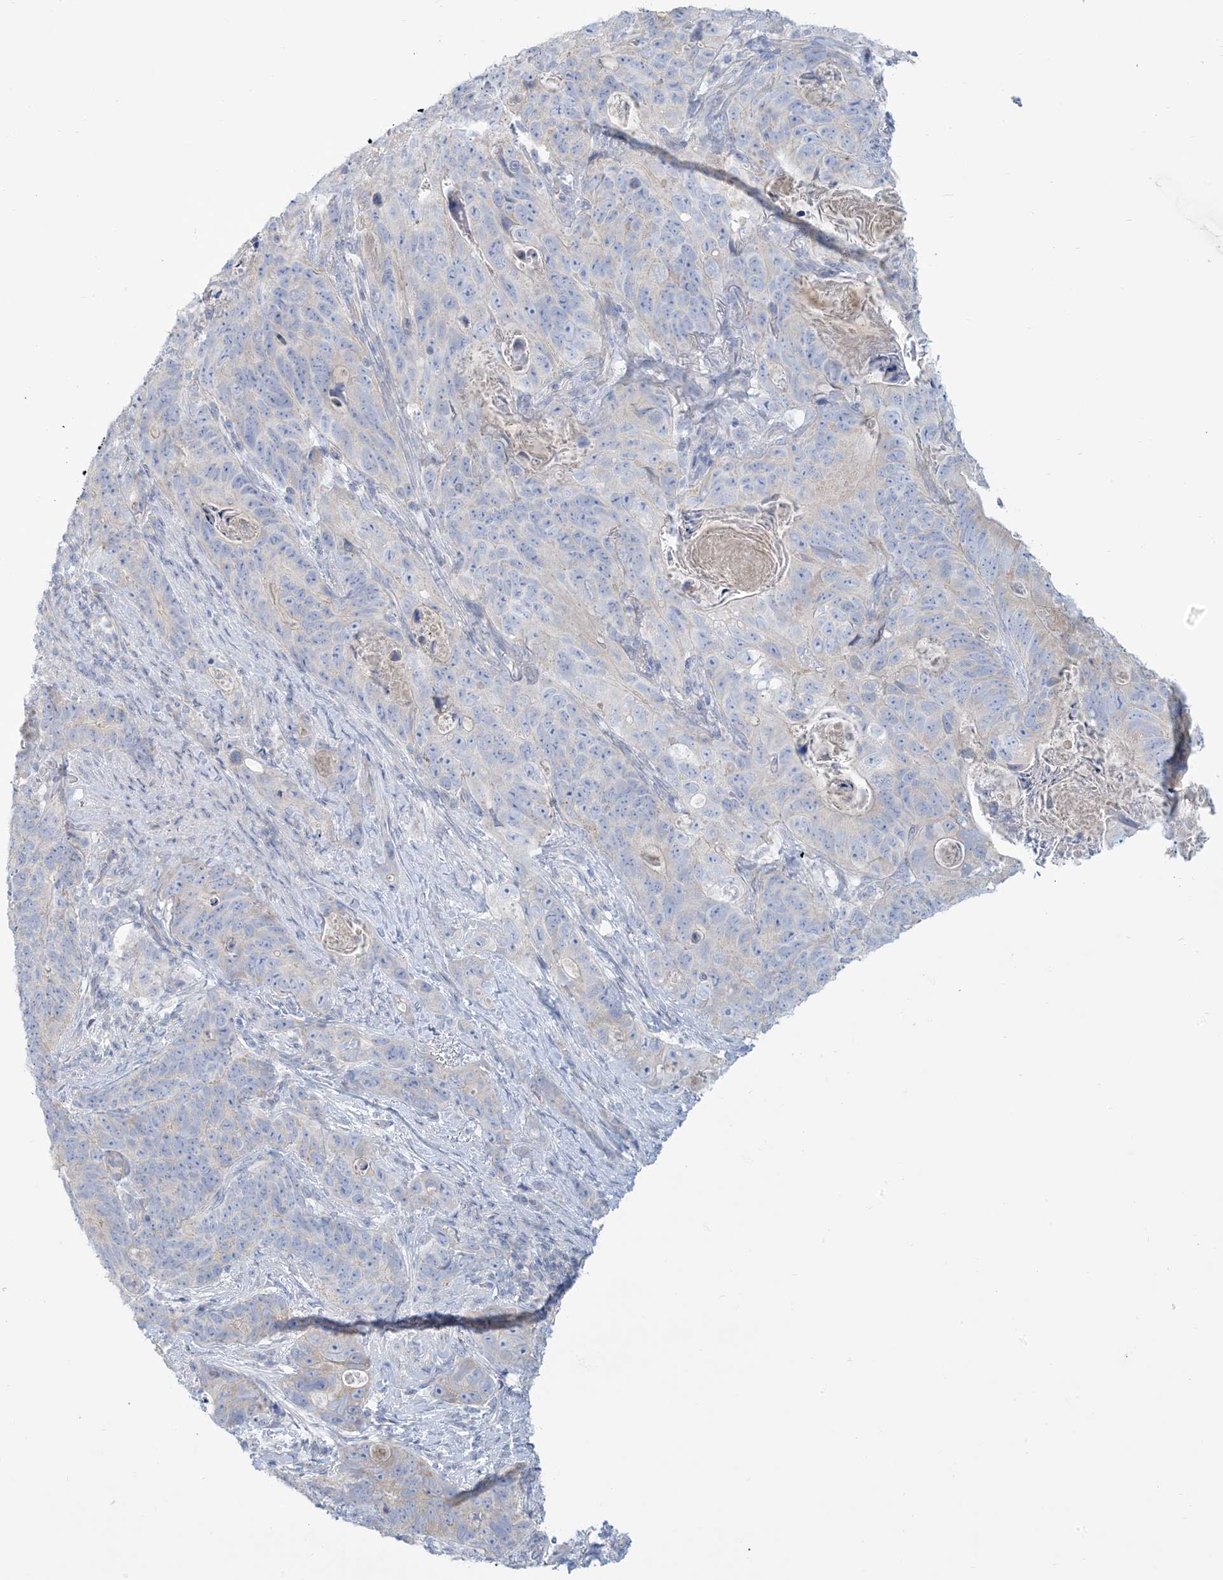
{"staining": {"intensity": "weak", "quantity": "<25%", "location": "cytoplasmic/membranous"}, "tissue": "stomach cancer", "cell_type": "Tumor cells", "image_type": "cancer", "snomed": [{"axis": "morphology", "description": "Normal tissue, NOS"}, {"axis": "morphology", "description": "Adenocarcinoma, NOS"}, {"axis": "topography", "description": "Stomach"}], "caption": "DAB immunohistochemical staining of stomach cancer exhibits no significant expression in tumor cells.", "gene": "MTHFD2L", "patient": {"sex": "female", "age": 89}}